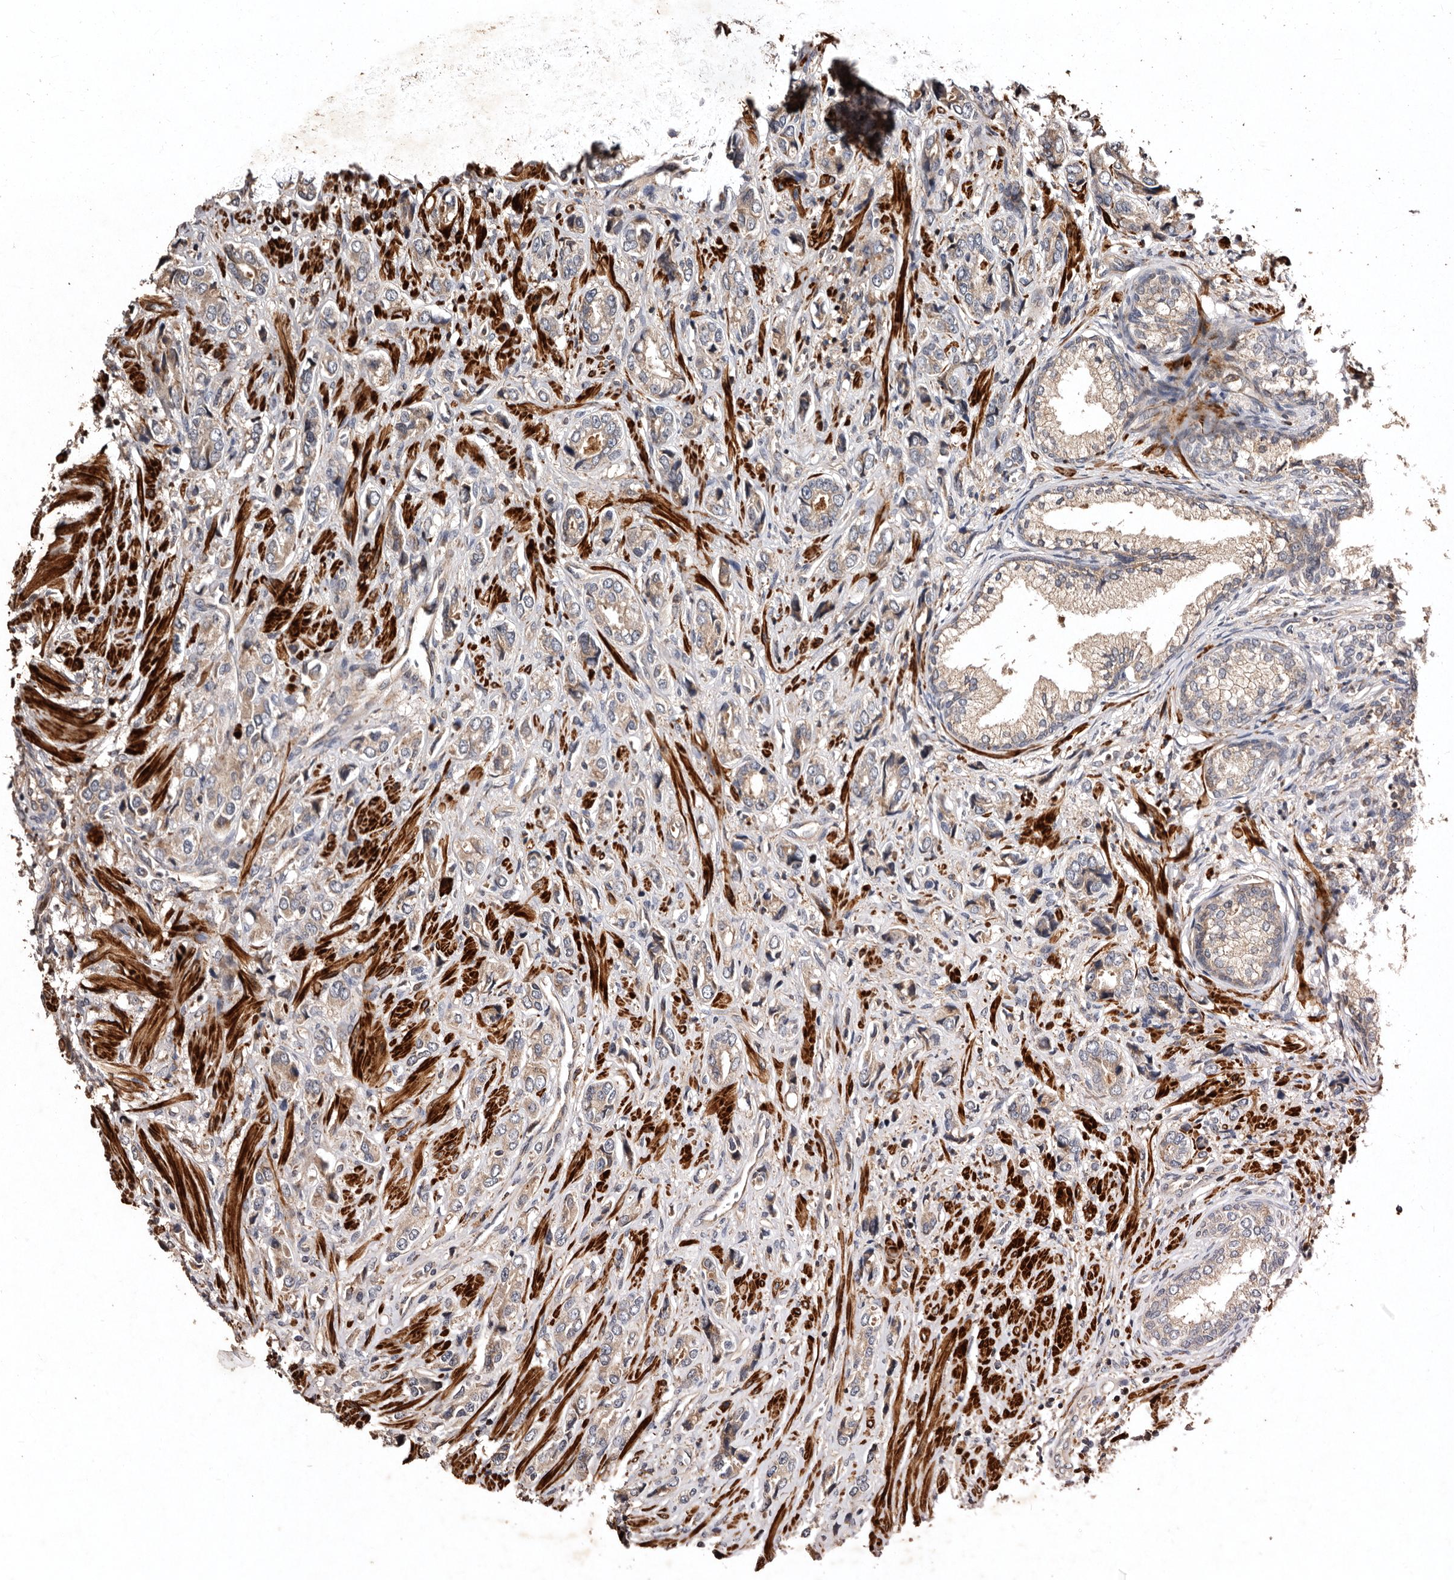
{"staining": {"intensity": "moderate", "quantity": "25%-75%", "location": "cytoplasmic/membranous"}, "tissue": "prostate cancer", "cell_type": "Tumor cells", "image_type": "cancer", "snomed": [{"axis": "morphology", "description": "Adenocarcinoma, High grade"}, {"axis": "topography", "description": "Prostate"}], "caption": "Prostate high-grade adenocarcinoma tissue exhibits moderate cytoplasmic/membranous positivity in approximately 25%-75% of tumor cells", "gene": "PRKD3", "patient": {"sex": "male", "age": 61}}